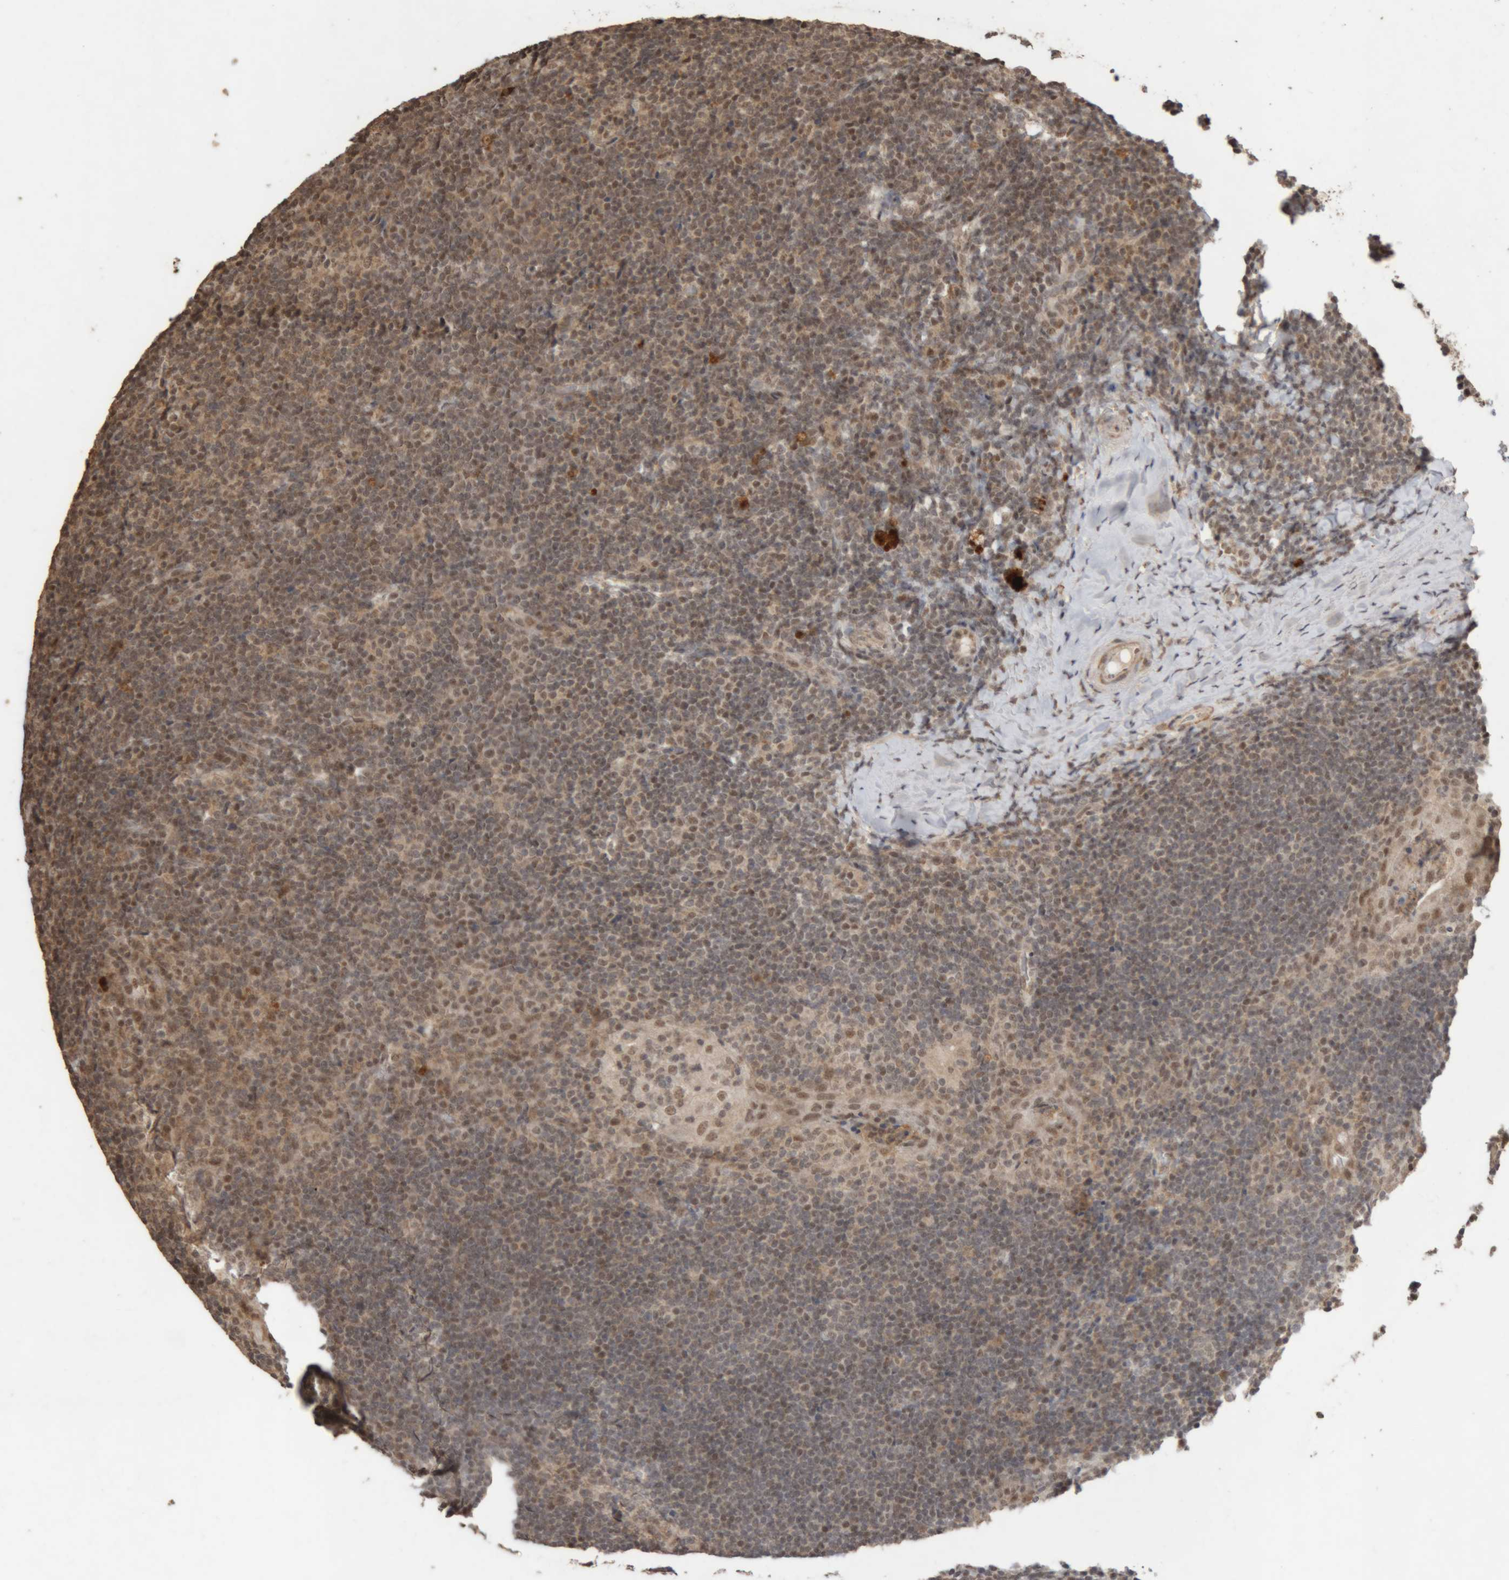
{"staining": {"intensity": "moderate", "quantity": ">75%", "location": "cytoplasmic/membranous,nuclear"}, "tissue": "tonsil", "cell_type": "Germinal center cells", "image_type": "normal", "snomed": [{"axis": "morphology", "description": "Normal tissue, NOS"}, {"axis": "topography", "description": "Tonsil"}], "caption": "A medium amount of moderate cytoplasmic/membranous,nuclear staining is identified in approximately >75% of germinal center cells in normal tonsil.", "gene": "KEAP1", "patient": {"sex": "male", "age": 37}}